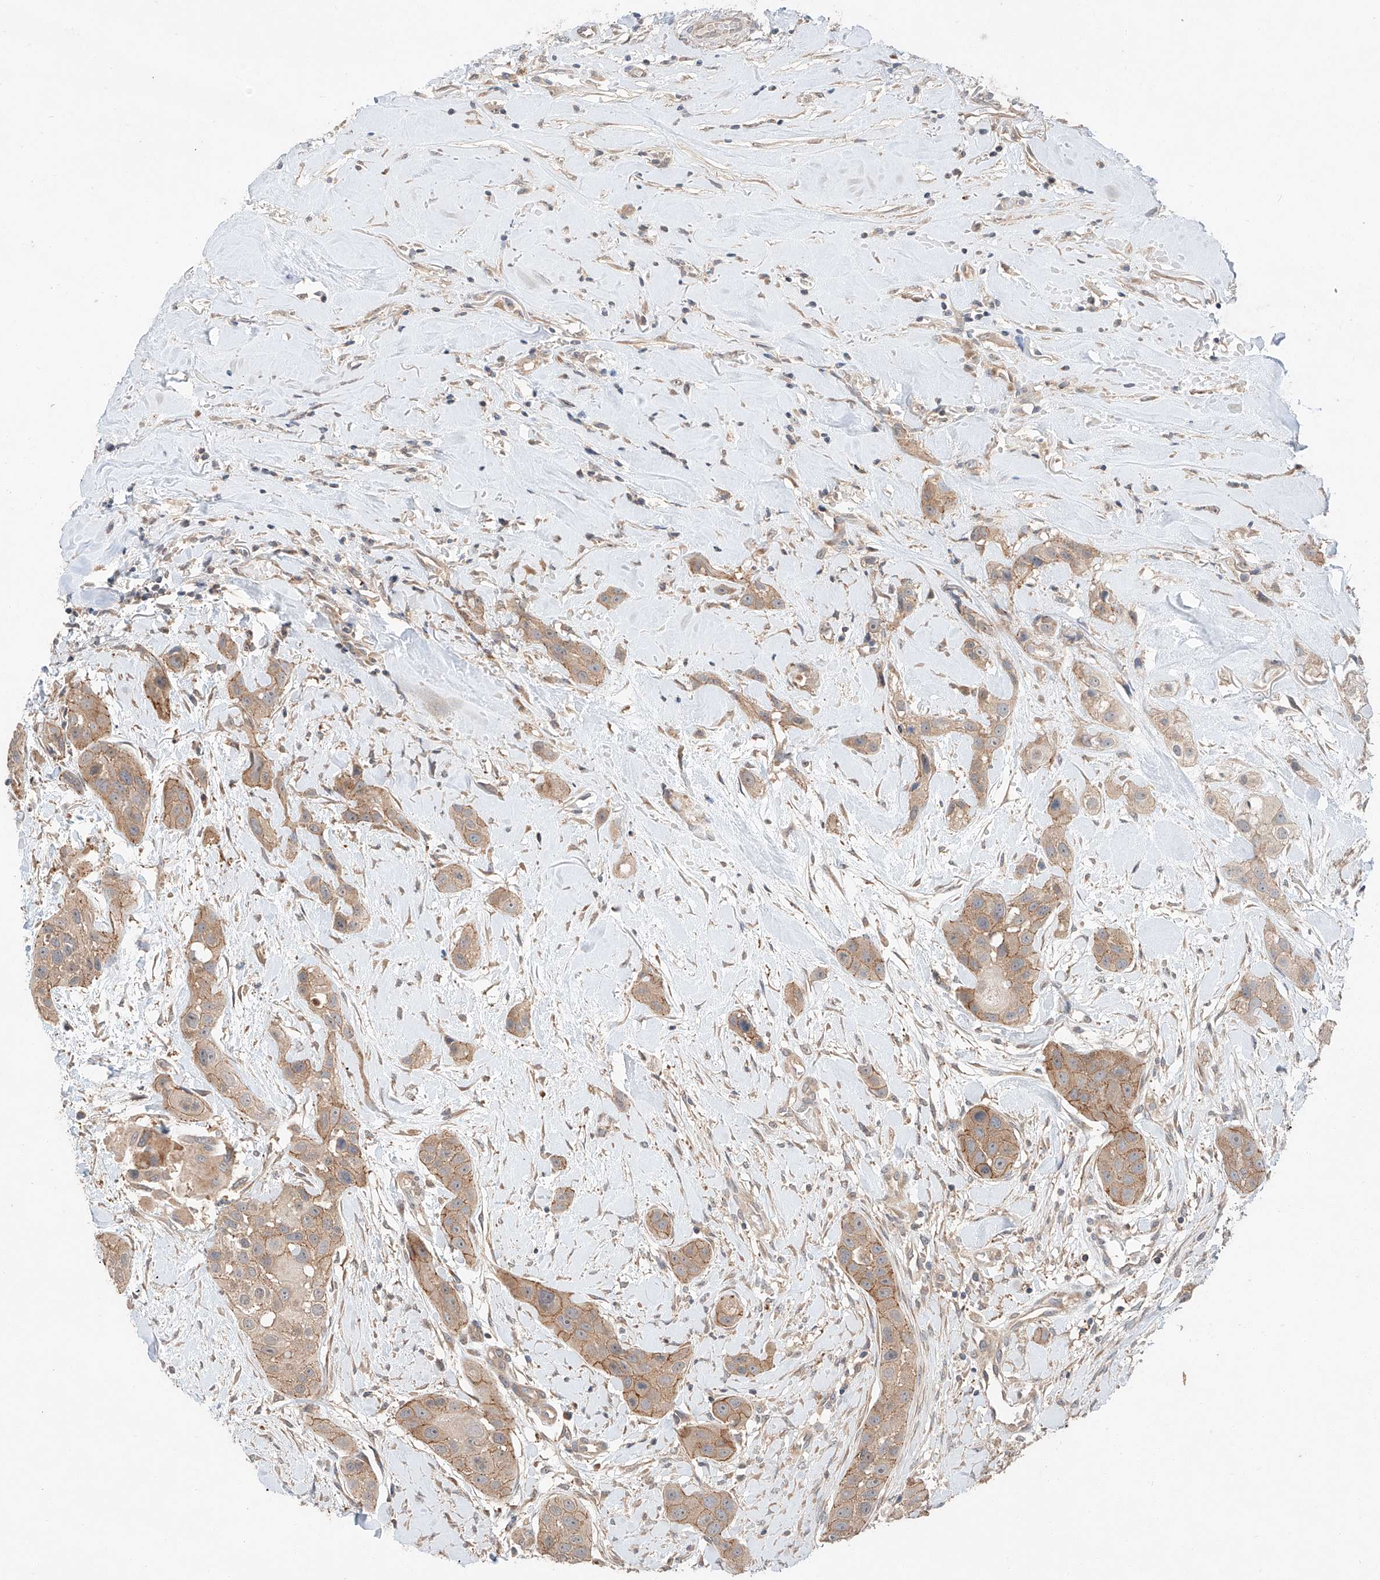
{"staining": {"intensity": "moderate", "quantity": ">75%", "location": "cytoplasmic/membranous"}, "tissue": "head and neck cancer", "cell_type": "Tumor cells", "image_type": "cancer", "snomed": [{"axis": "morphology", "description": "Normal tissue, NOS"}, {"axis": "morphology", "description": "Squamous cell carcinoma, NOS"}, {"axis": "topography", "description": "Skeletal muscle"}, {"axis": "topography", "description": "Head-Neck"}], "caption": "Head and neck cancer (squamous cell carcinoma) stained for a protein exhibits moderate cytoplasmic/membranous positivity in tumor cells. (DAB (3,3'-diaminobenzidine) = brown stain, brightfield microscopy at high magnification).", "gene": "XPNPEP1", "patient": {"sex": "male", "age": 51}}